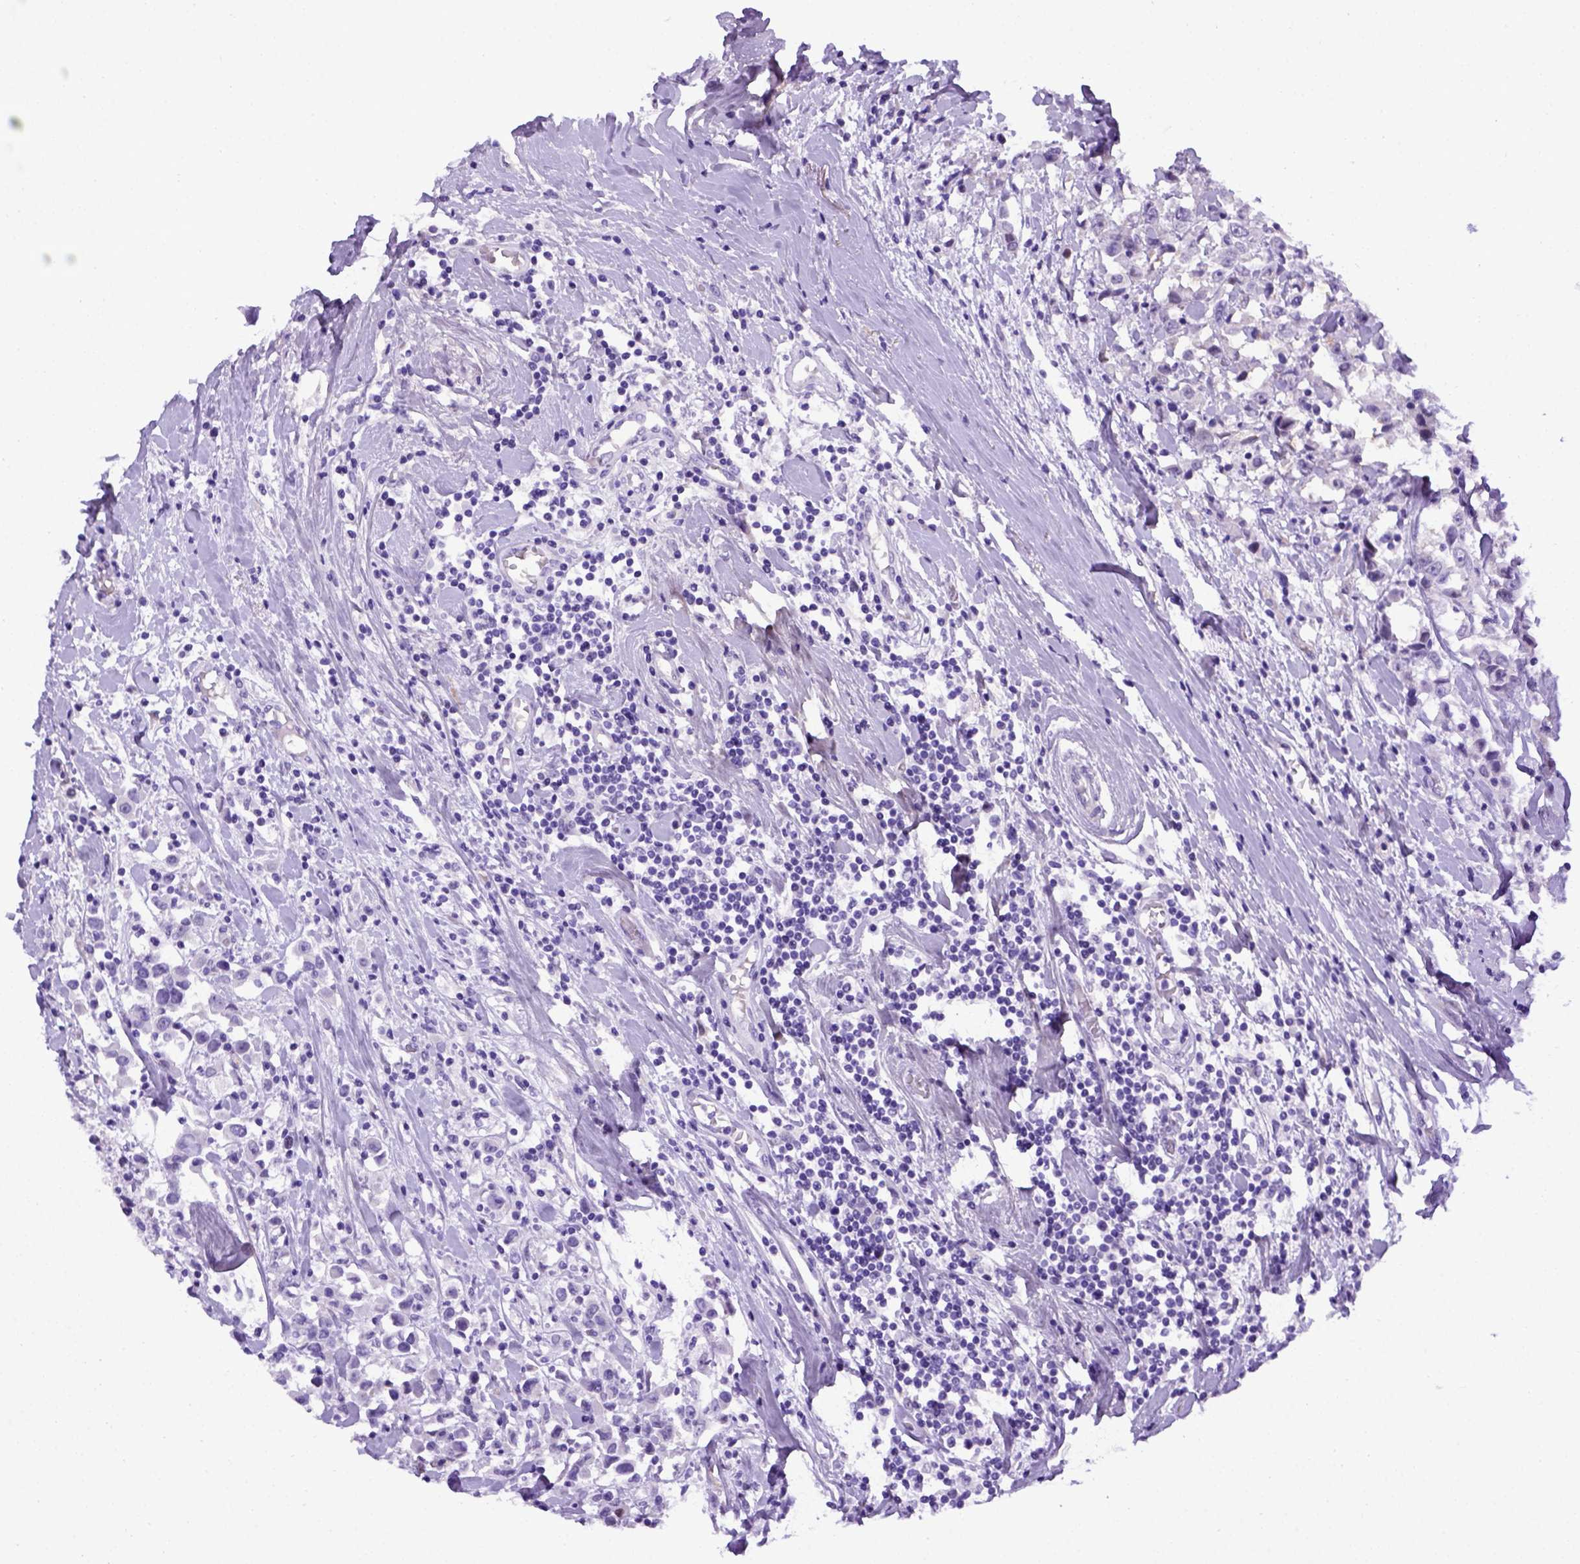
{"staining": {"intensity": "negative", "quantity": "none", "location": "none"}, "tissue": "breast cancer", "cell_type": "Tumor cells", "image_type": "cancer", "snomed": [{"axis": "morphology", "description": "Duct carcinoma"}, {"axis": "topography", "description": "Breast"}], "caption": "DAB (3,3'-diaminobenzidine) immunohistochemical staining of human breast infiltrating ductal carcinoma shows no significant positivity in tumor cells. (DAB (3,3'-diaminobenzidine) IHC with hematoxylin counter stain).", "gene": "ADAM12", "patient": {"sex": "female", "age": 61}}